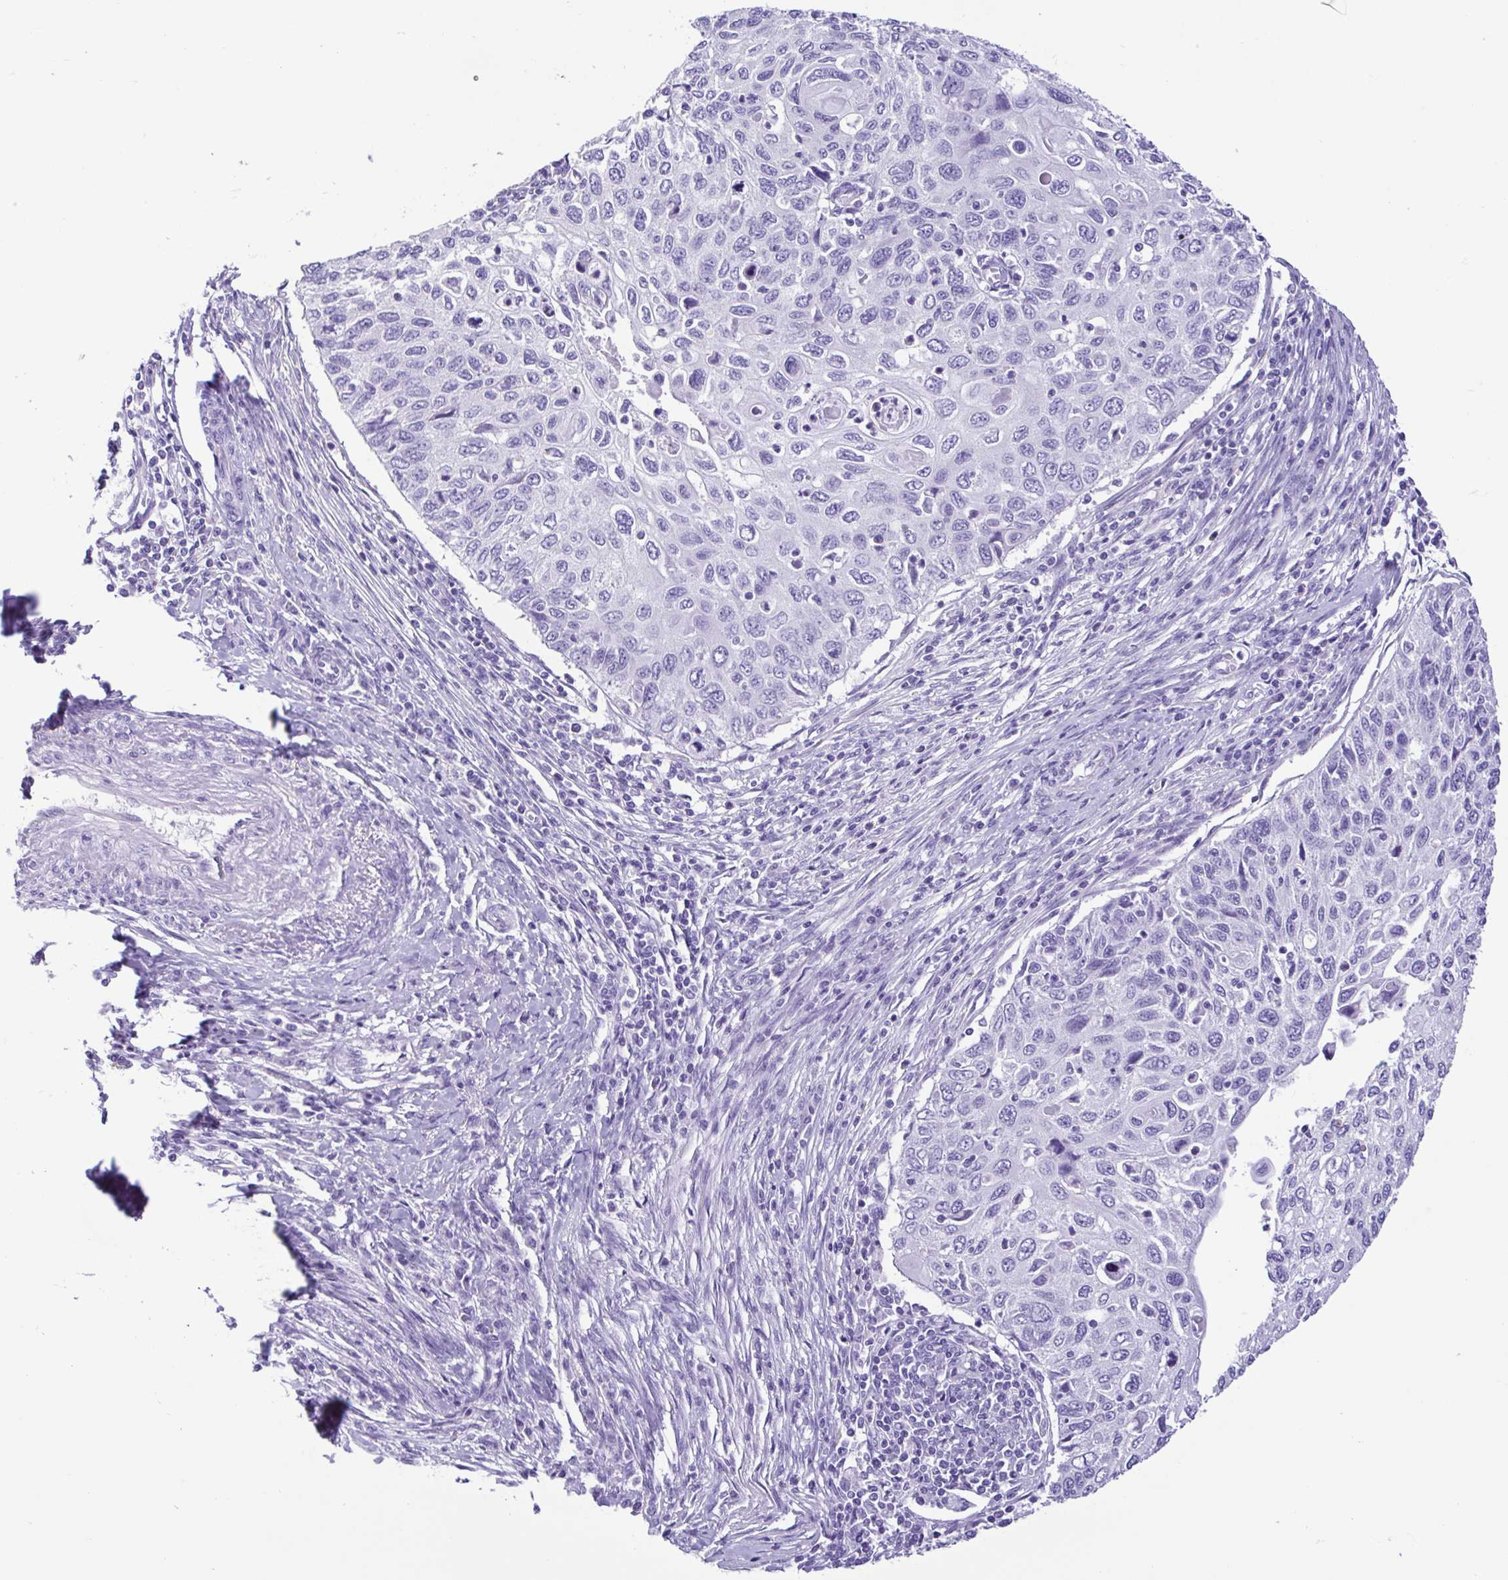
{"staining": {"intensity": "negative", "quantity": "none", "location": "none"}, "tissue": "cervical cancer", "cell_type": "Tumor cells", "image_type": "cancer", "snomed": [{"axis": "morphology", "description": "Squamous cell carcinoma, NOS"}, {"axis": "topography", "description": "Cervix"}], "caption": "Micrograph shows no protein expression in tumor cells of cervical cancer (squamous cell carcinoma) tissue. Brightfield microscopy of IHC stained with DAB (3,3'-diaminobenzidine) (brown) and hematoxylin (blue), captured at high magnification.", "gene": "CBY2", "patient": {"sex": "female", "age": 70}}